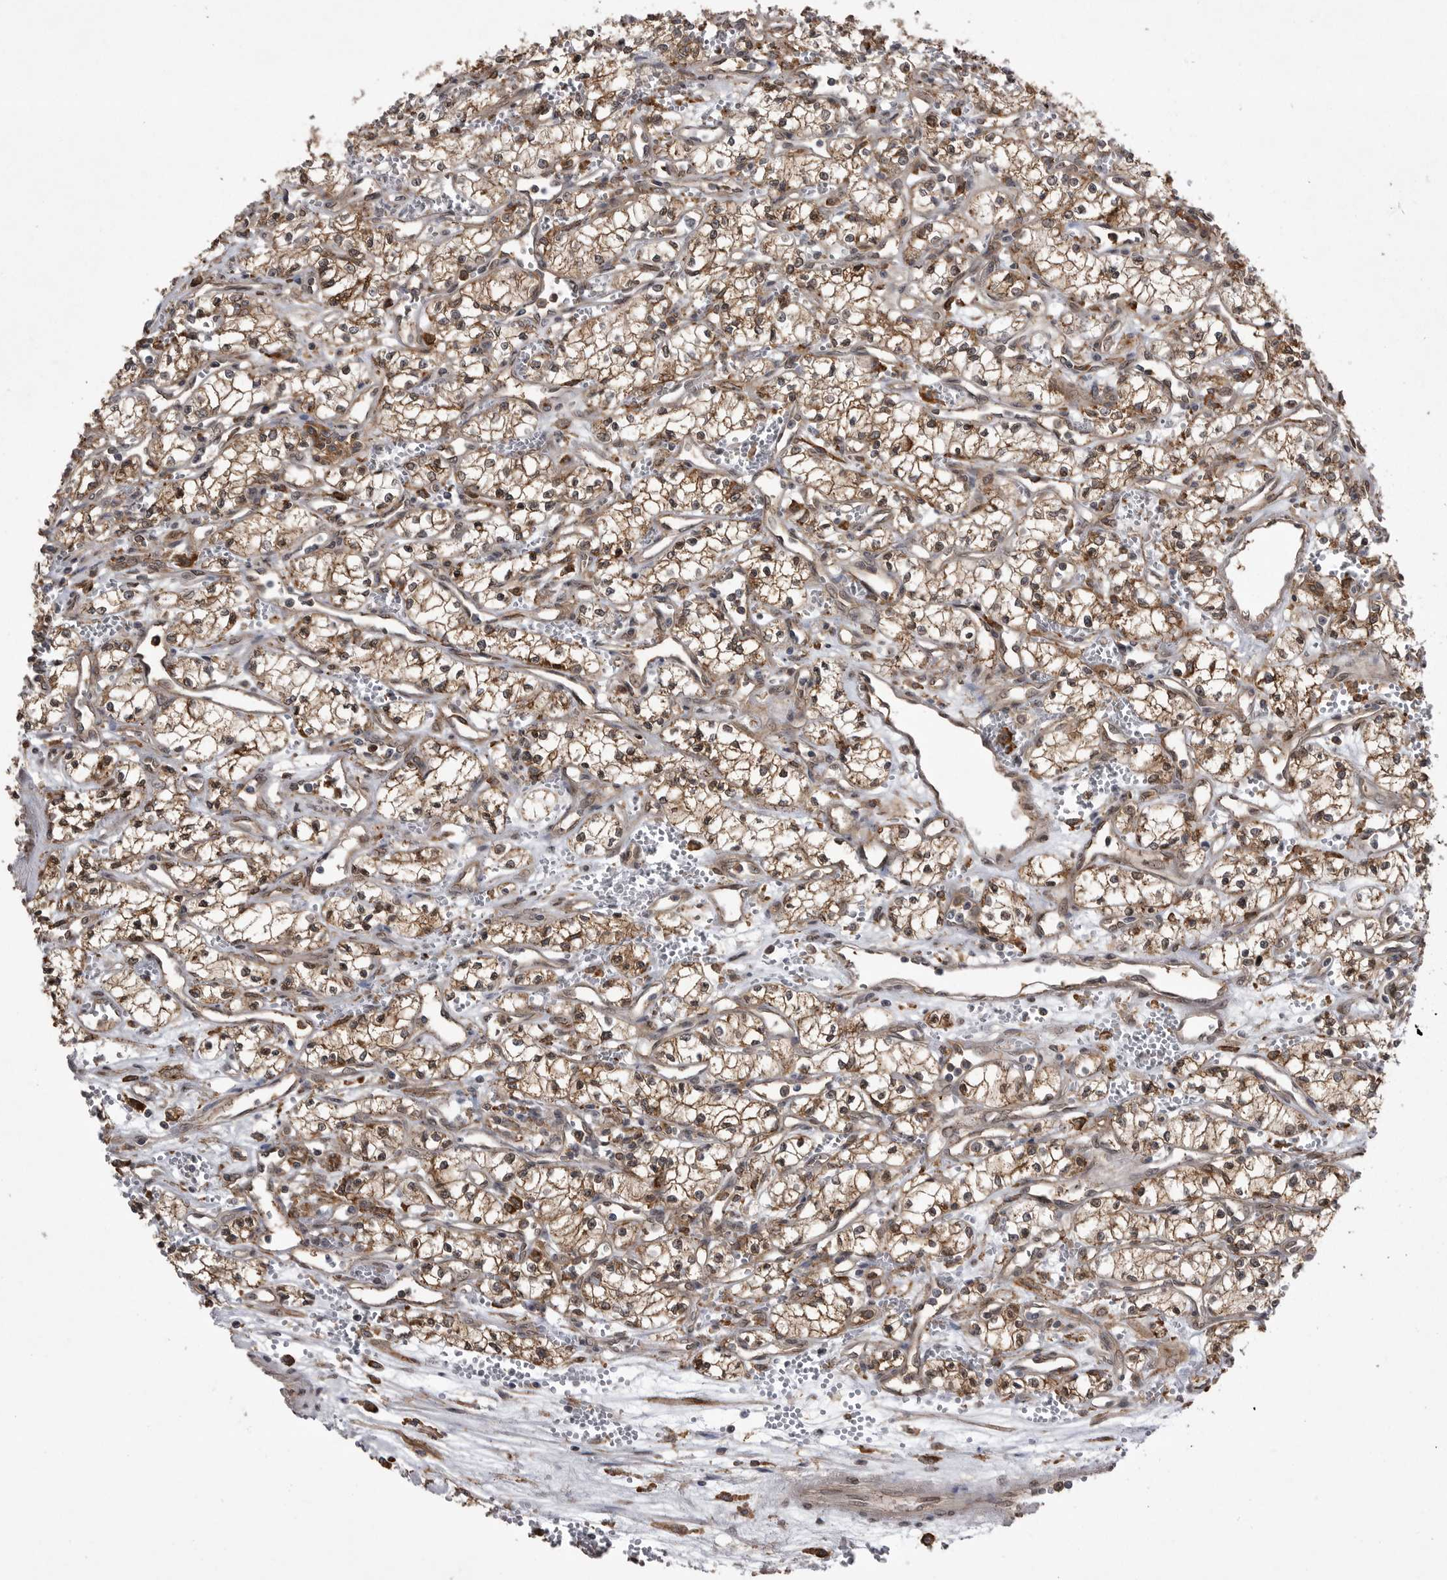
{"staining": {"intensity": "moderate", "quantity": ">75%", "location": "cytoplasmic/membranous"}, "tissue": "renal cancer", "cell_type": "Tumor cells", "image_type": "cancer", "snomed": [{"axis": "morphology", "description": "Adenocarcinoma, NOS"}, {"axis": "topography", "description": "Kidney"}], "caption": "The immunohistochemical stain labels moderate cytoplasmic/membranous expression in tumor cells of adenocarcinoma (renal) tissue.", "gene": "ABL1", "patient": {"sex": "male", "age": 59}}